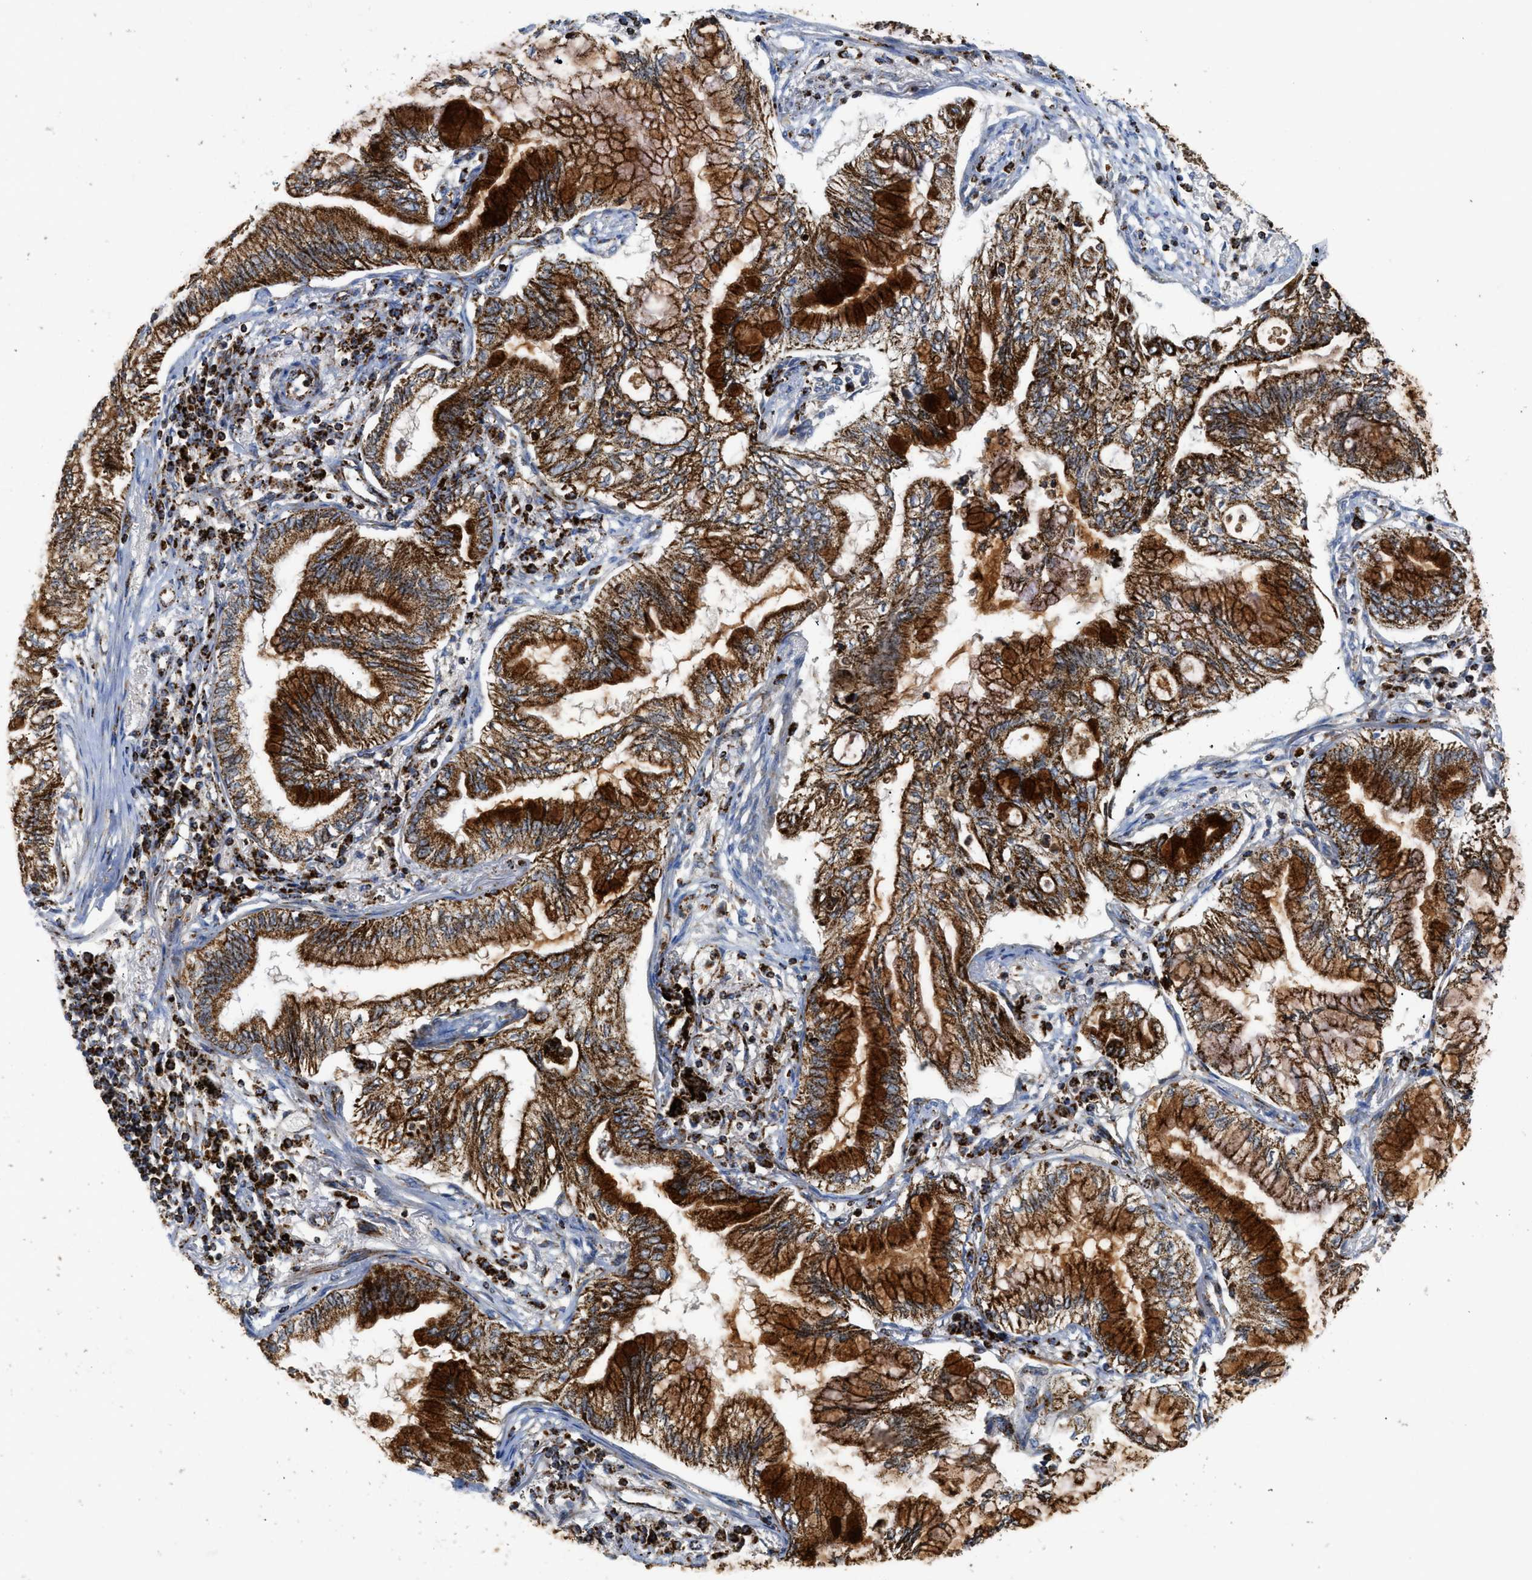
{"staining": {"intensity": "strong", "quantity": ">75%", "location": "cytoplasmic/membranous"}, "tissue": "lung cancer", "cell_type": "Tumor cells", "image_type": "cancer", "snomed": [{"axis": "morphology", "description": "Normal tissue, NOS"}, {"axis": "morphology", "description": "Adenocarcinoma, NOS"}, {"axis": "topography", "description": "Bronchus"}, {"axis": "topography", "description": "Lung"}], "caption": "IHC of human lung cancer (adenocarcinoma) displays high levels of strong cytoplasmic/membranous expression in about >75% of tumor cells.", "gene": "SQOR", "patient": {"sex": "female", "age": 70}}